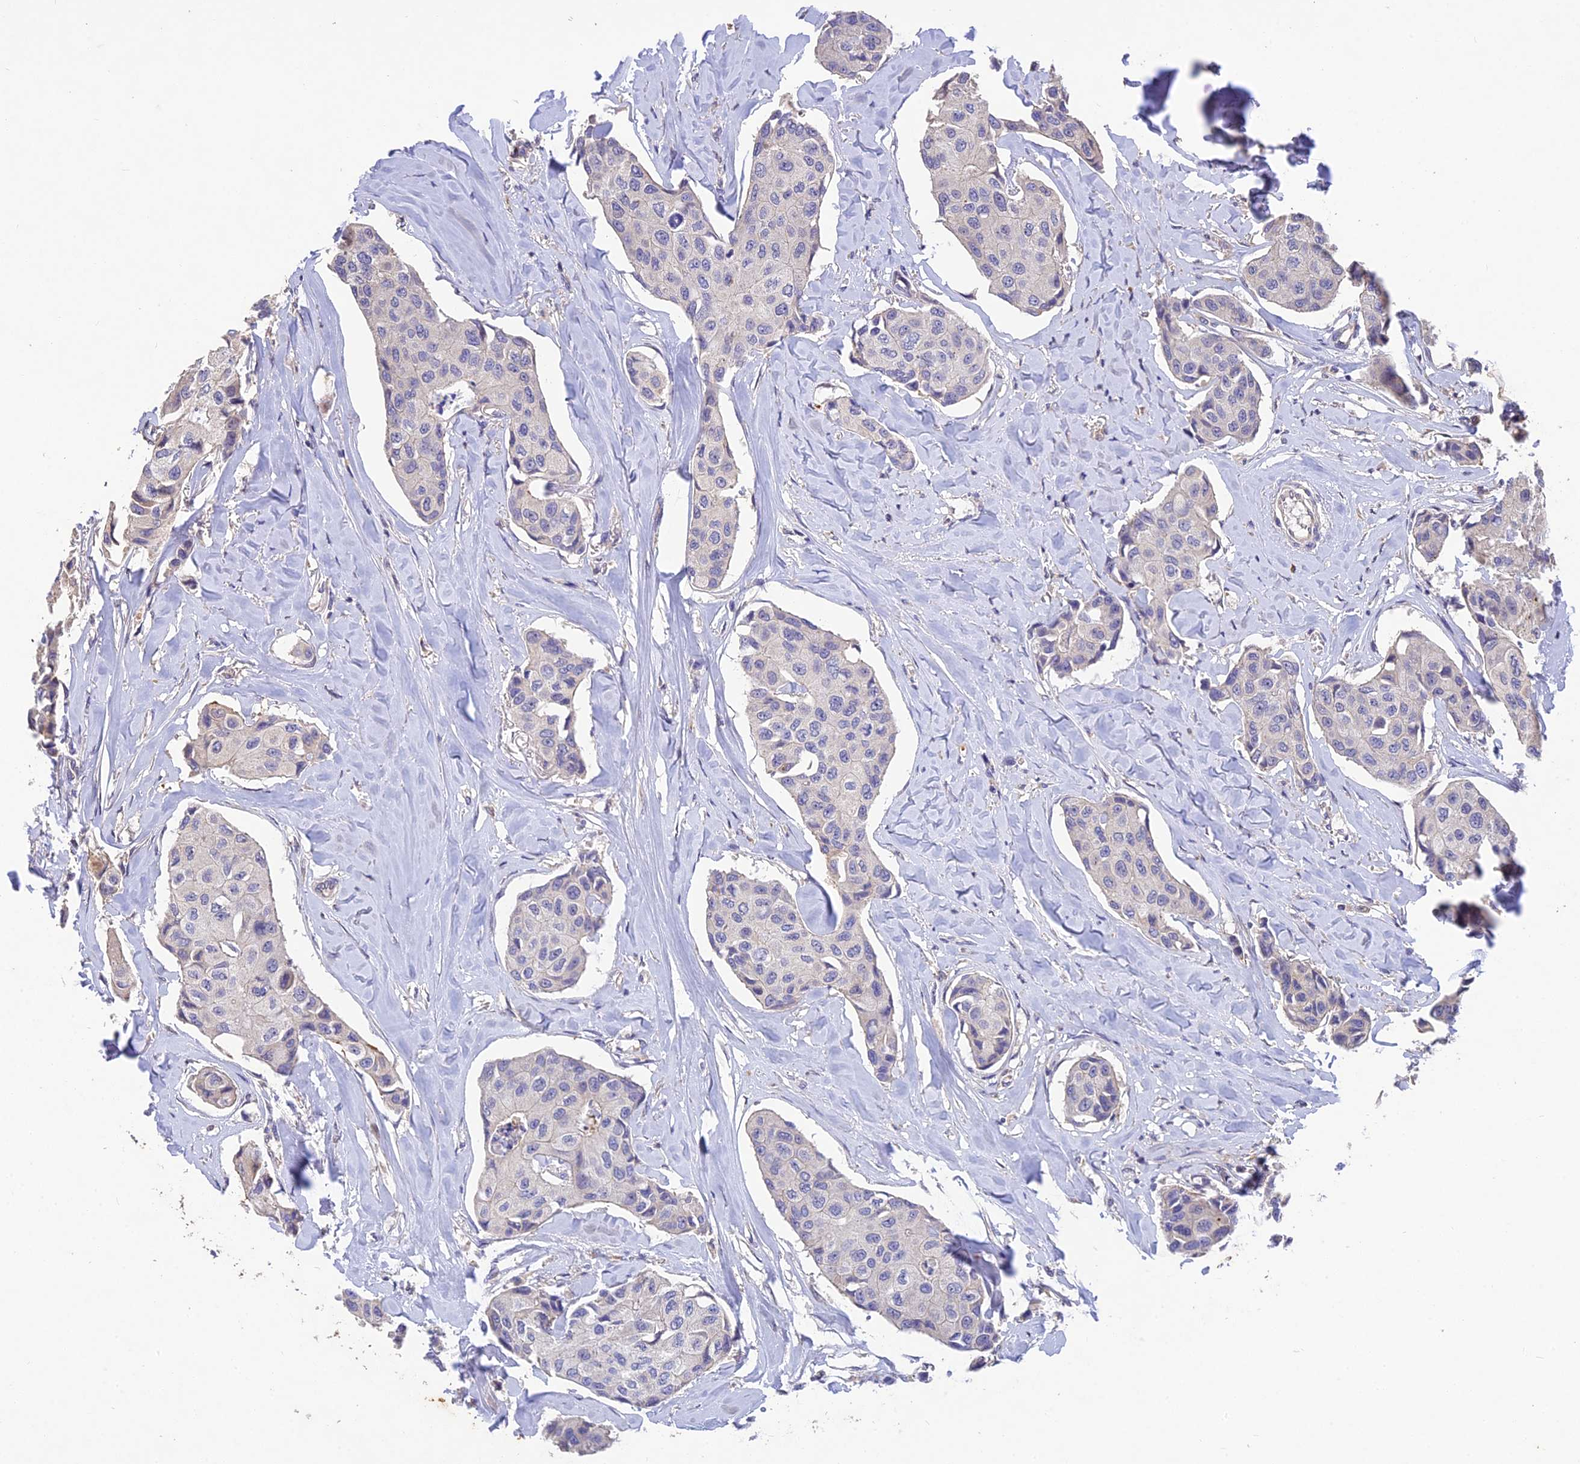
{"staining": {"intensity": "negative", "quantity": "none", "location": "none"}, "tissue": "breast cancer", "cell_type": "Tumor cells", "image_type": "cancer", "snomed": [{"axis": "morphology", "description": "Duct carcinoma"}, {"axis": "topography", "description": "Breast"}], "caption": "Photomicrograph shows no significant protein staining in tumor cells of breast cancer (invasive ductal carcinoma). Brightfield microscopy of immunohistochemistry (IHC) stained with DAB (brown) and hematoxylin (blue), captured at high magnification.", "gene": "DENND5B", "patient": {"sex": "female", "age": 80}}